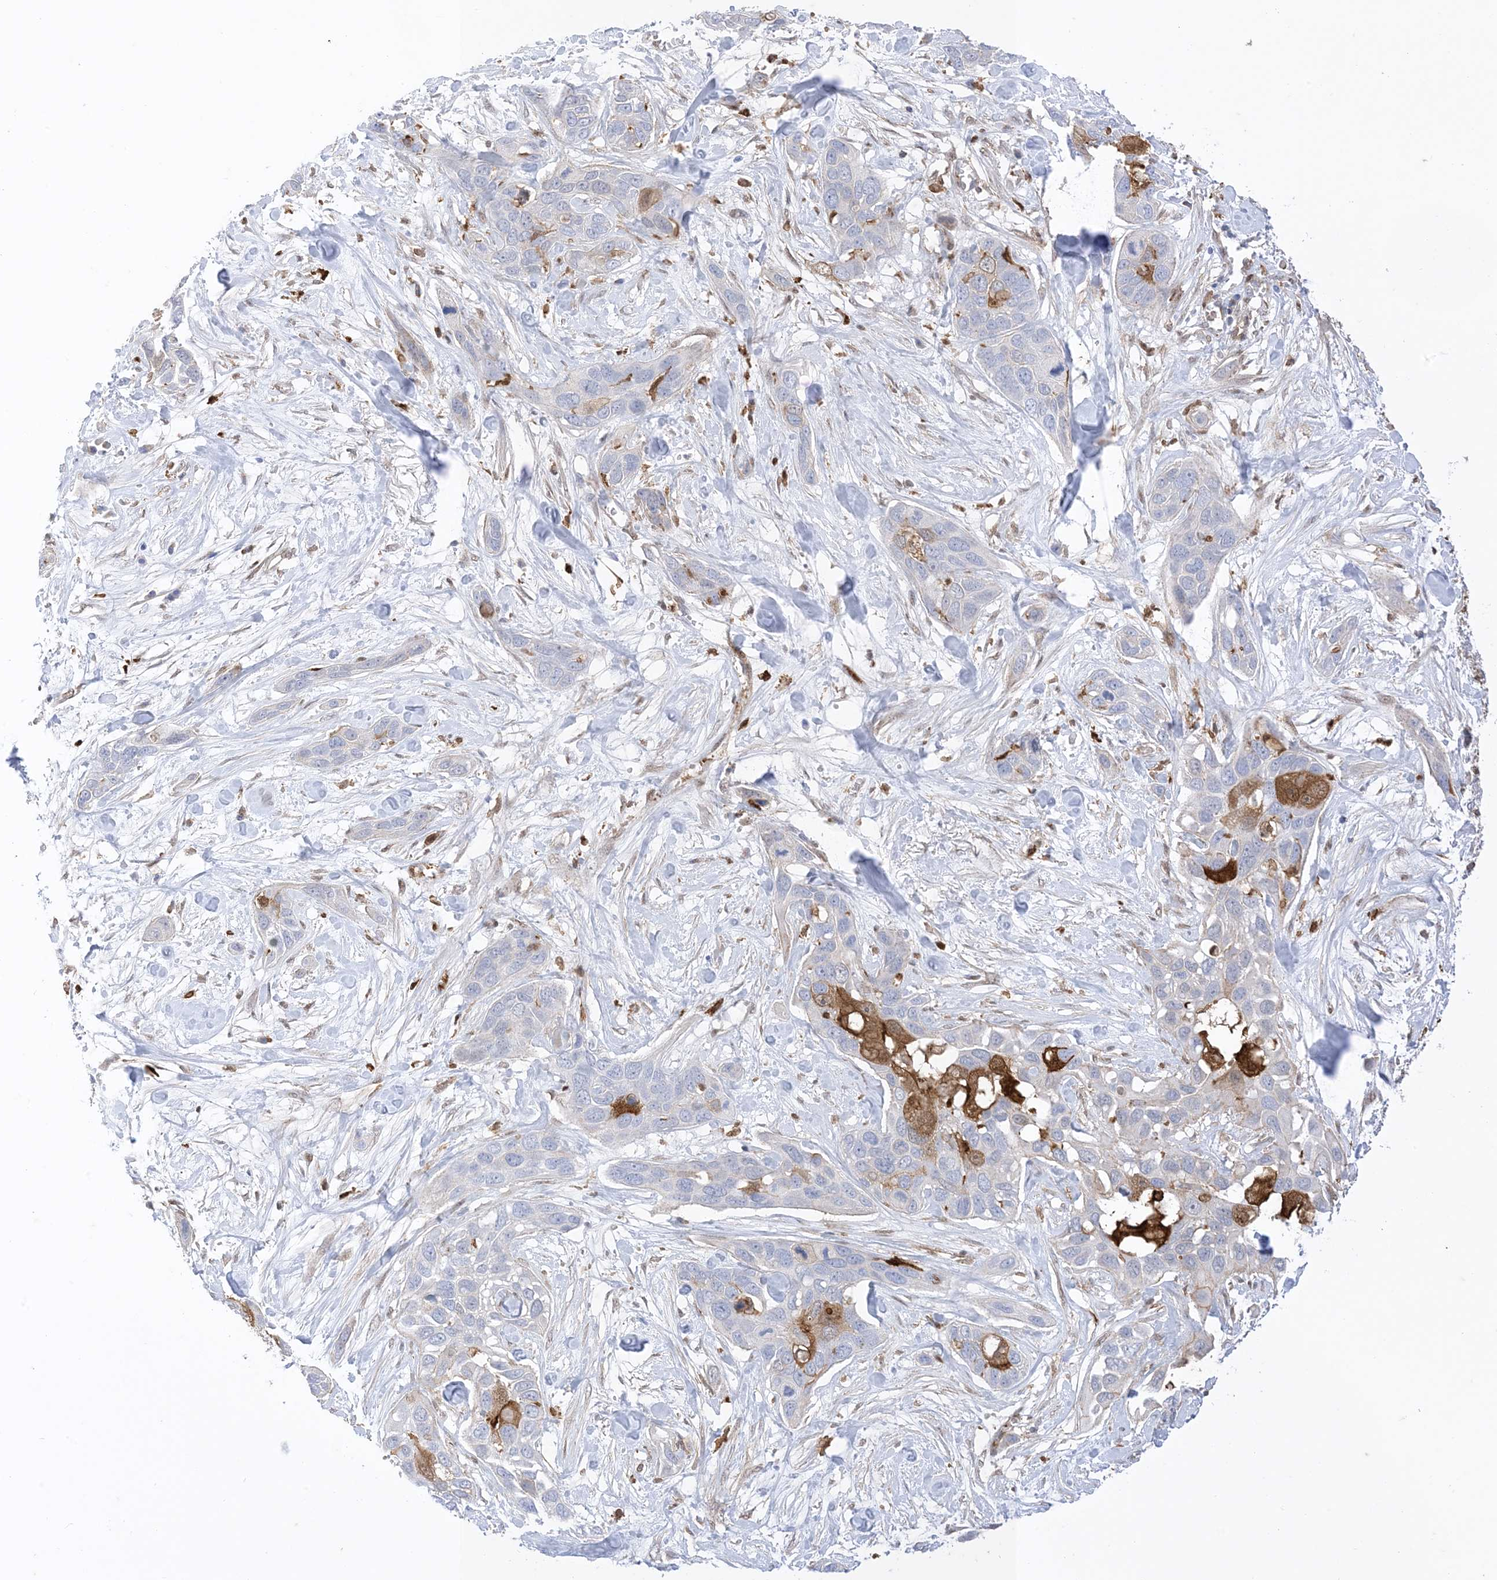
{"staining": {"intensity": "moderate", "quantity": "<25%", "location": "cytoplasmic/membranous"}, "tissue": "pancreatic cancer", "cell_type": "Tumor cells", "image_type": "cancer", "snomed": [{"axis": "morphology", "description": "Adenocarcinoma, NOS"}, {"axis": "topography", "description": "Pancreas"}], "caption": "DAB (3,3'-diaminobenzidine) immunohistochemical staining of pancreatic adenocarcinoma reveals moderate cytoplasmic/membranous protein positivity in approximately <25% of tumor cells.", "gene": "GSN", "patient": {"sex": "female", "age": 60}}